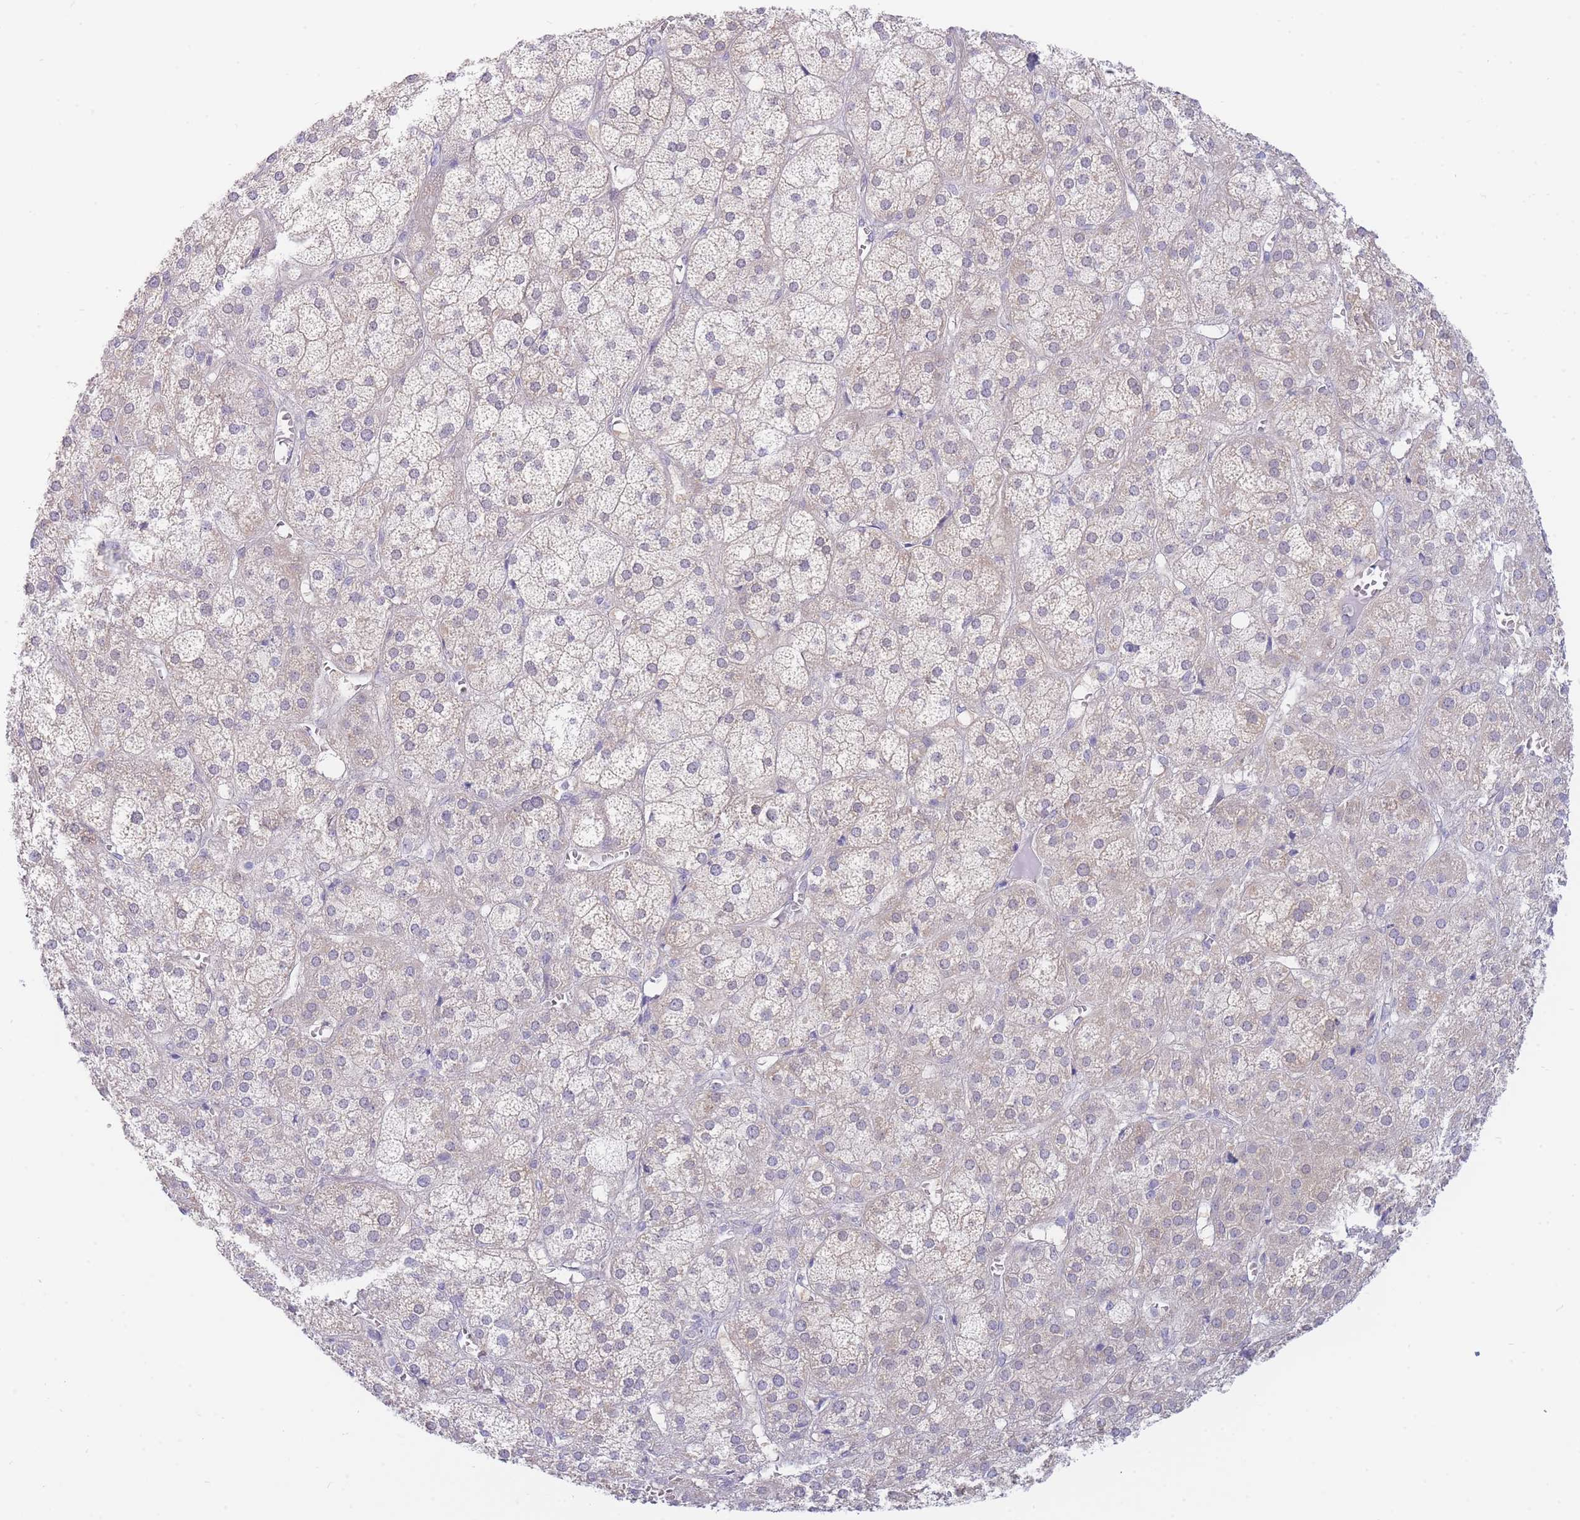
{"staining": {"intensity": "weak", "quantity": "<25%", "location": "cytoplasmic/membranous"}, "tissue": "adrenal gland", "cell_type": "Glandular cells", "image_type": "normal", "snomed": [{"axis": "morphology", "description": "Normal tissue, NOS"}, {"axis": "topography", "description": "Adrenal gland"}], "caption": "DAB immunohistochemical staining of normal adrenal gland shows no significant expression in glandular cells.", "gene": "SUGT1", "patient": {"sex": "female", "age": 61}}